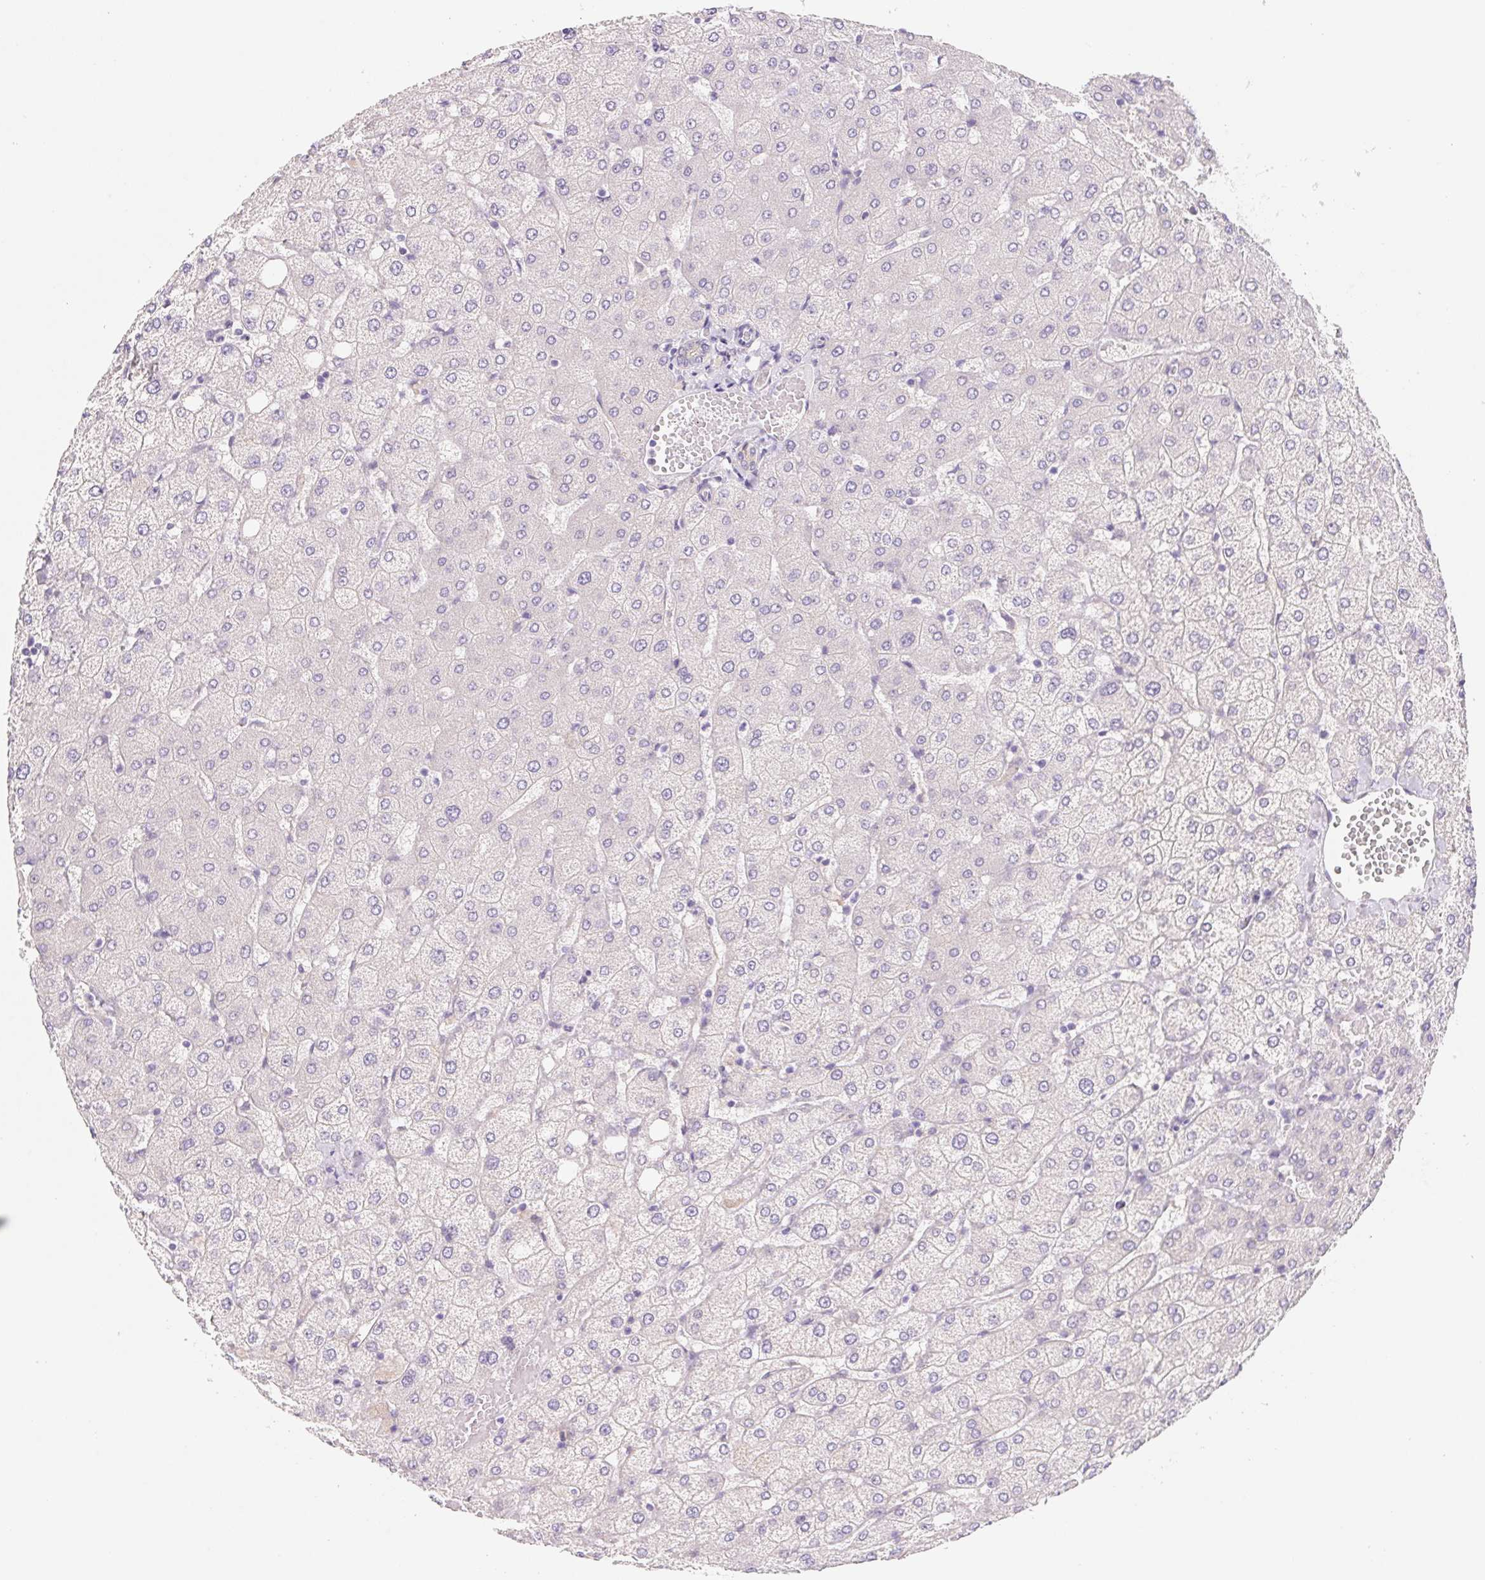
{"staining": {"intensity": "negative", "quantity": "none", "location": "none"}, "tissue": "liver", "cell_type": "Cholangiocytes", "image_type": "normal", "snomed": [{"axis": "morphology", "description": "Normal tissue, NOS"}, {"axis": "topography", "description": "Liver"}], "caption": "DAB (3,3'-diaminobenzidine) immunohistochemical staining of normal liver demonstrates no significant positivity in cholangiocytes.", "gene": "CTNND2", "patient": {"sex": "female", "age": 54}}